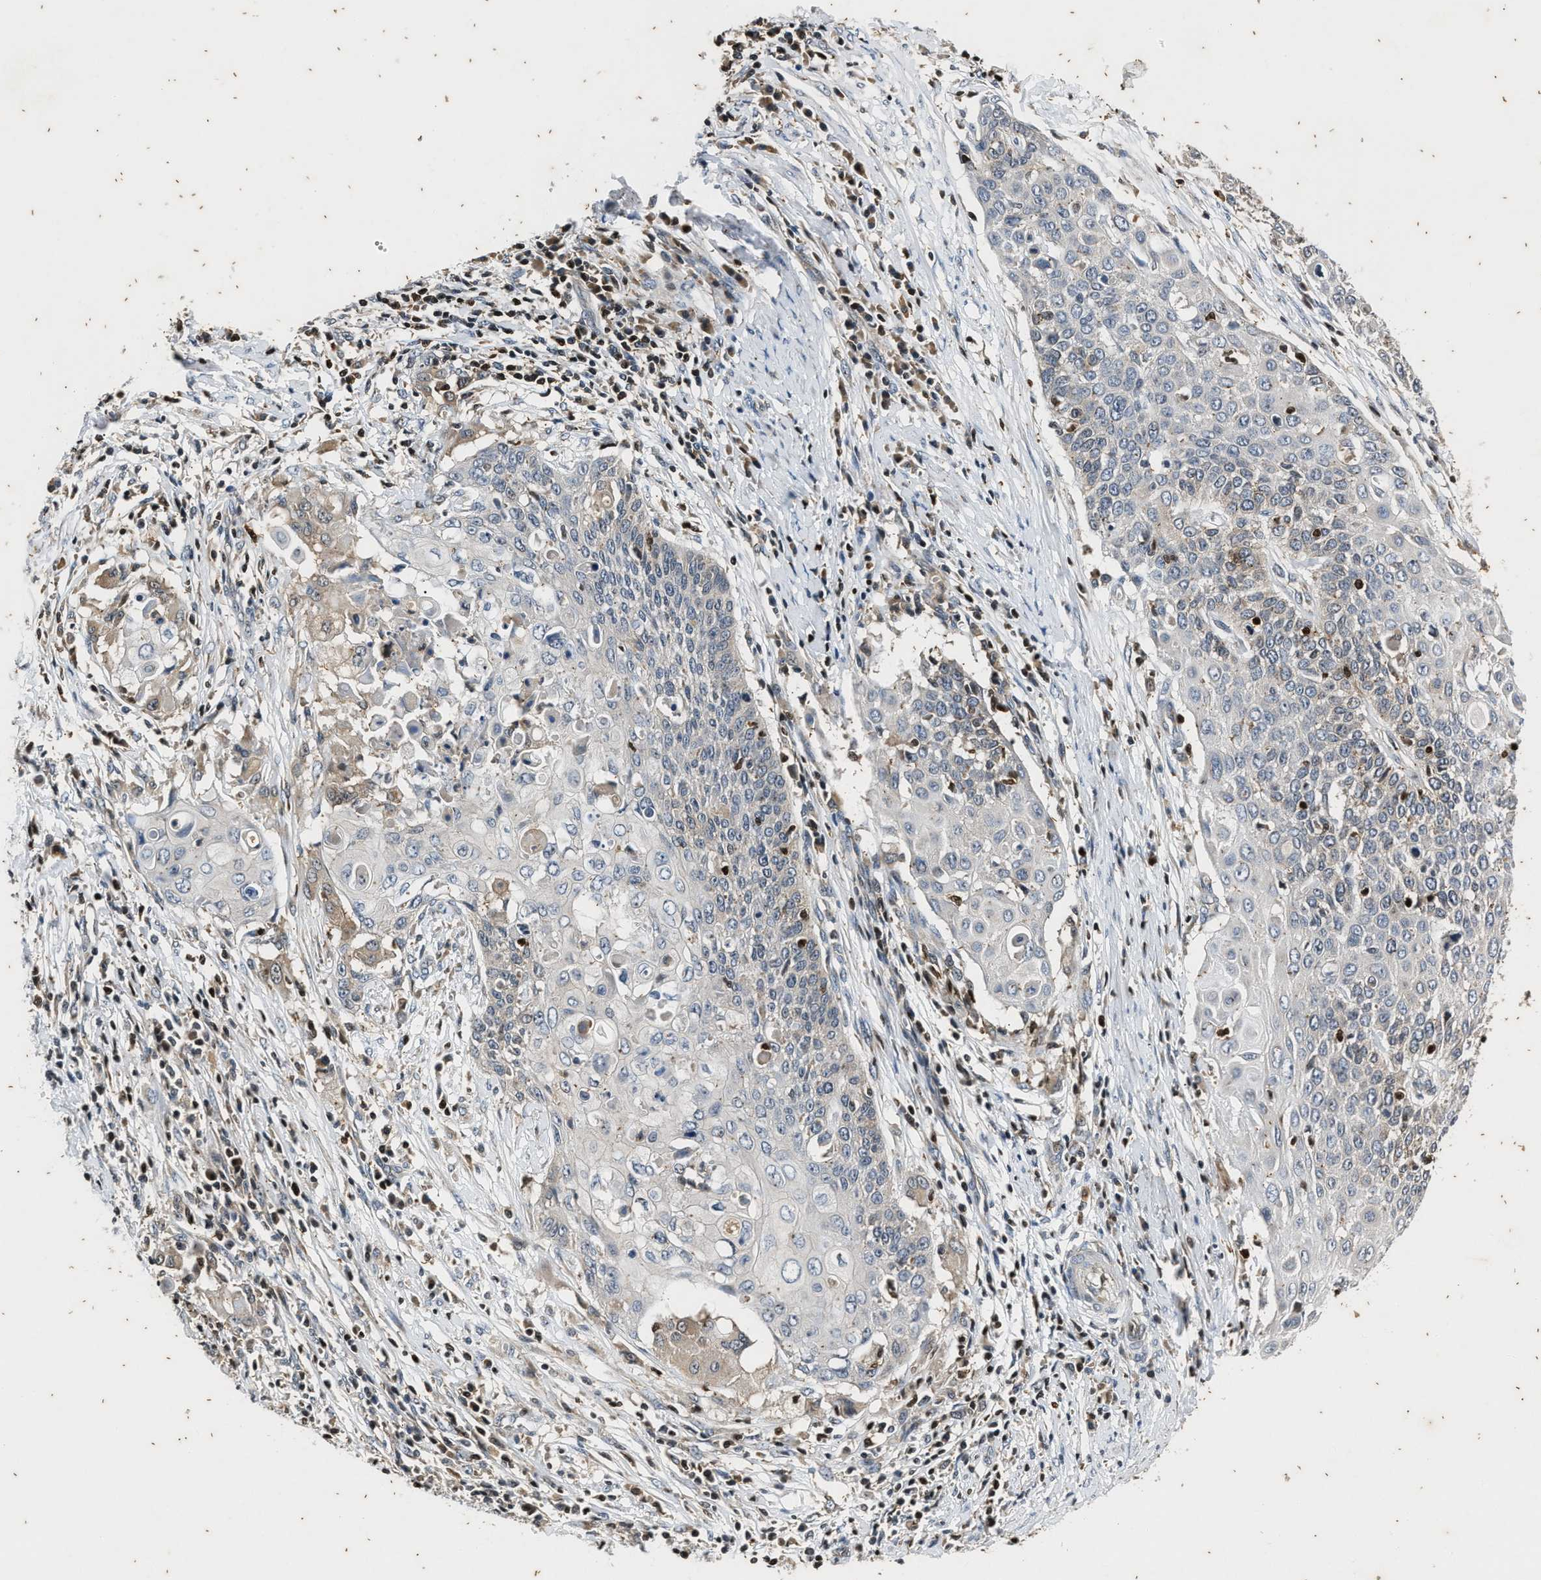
{"staining": {"intensity": "negative", "quantity": "none", "location": "none"}, "tissue": "cervical cancer", "cell_type": "Tumor cells", "image_type": "cancer", "snomed": [{"axis": "morphology", "description": "Squamous cell carcinoma, NOS"}, {"axis": "topography", "description": "Cervix"}], "caption": "Cervical cancer (squamous cell carcinoma) was stained to show a protein in brown. There is no significant expression in tumor cells. (DAB (3,3'-diaminobenzidine) immunohistochemistry (IHC) visualized using brightfield microscopy, high magnification).", "gene": "PTPN7", "patient": {"sex": "female", "age": 39}}